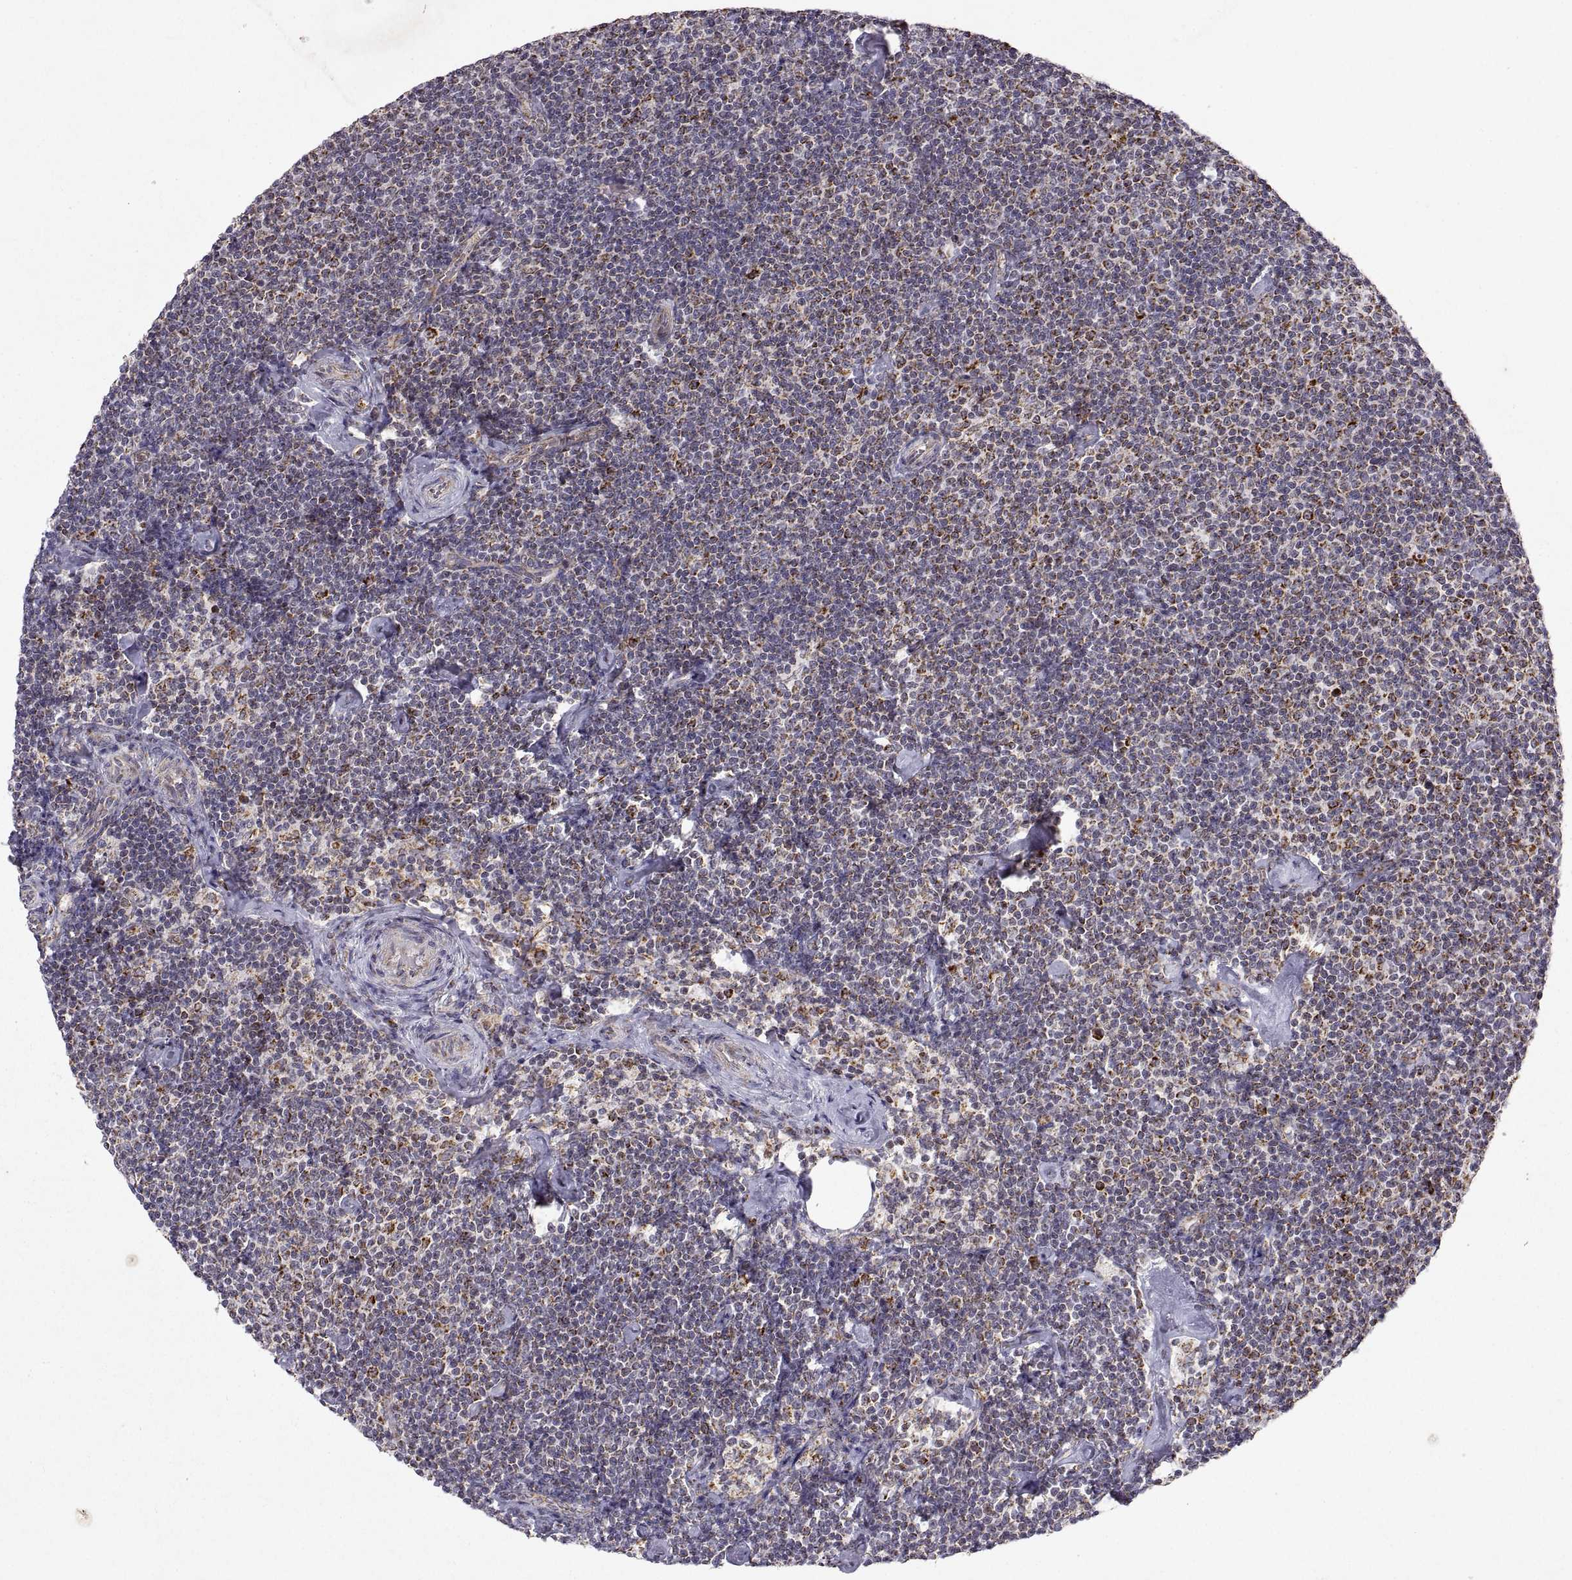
{"staining": {"intensity": "moderate", "quantity": "25%-75%", "location": "cytoplasmic/membranous"}, "tissue": "lymphoma", "cell_type": "Tumor cells", "image_type": "cancer", "snomed": [{"axis": "morphology", "description": "Malignant lymphoma, non-Hodgkin's type, Low grade"}, {"axis": "topography", "description": "Lymph node"}], "caption": "An immunohistochemistry photomicrograph of tumor tissue is shown. Protein staining in brown highlights moderate cytoplasmic/membranous positivity in lymphoma within tumor cells.", "gene": "MANBAL", "patient": {"sex": "male", "age": 81}}